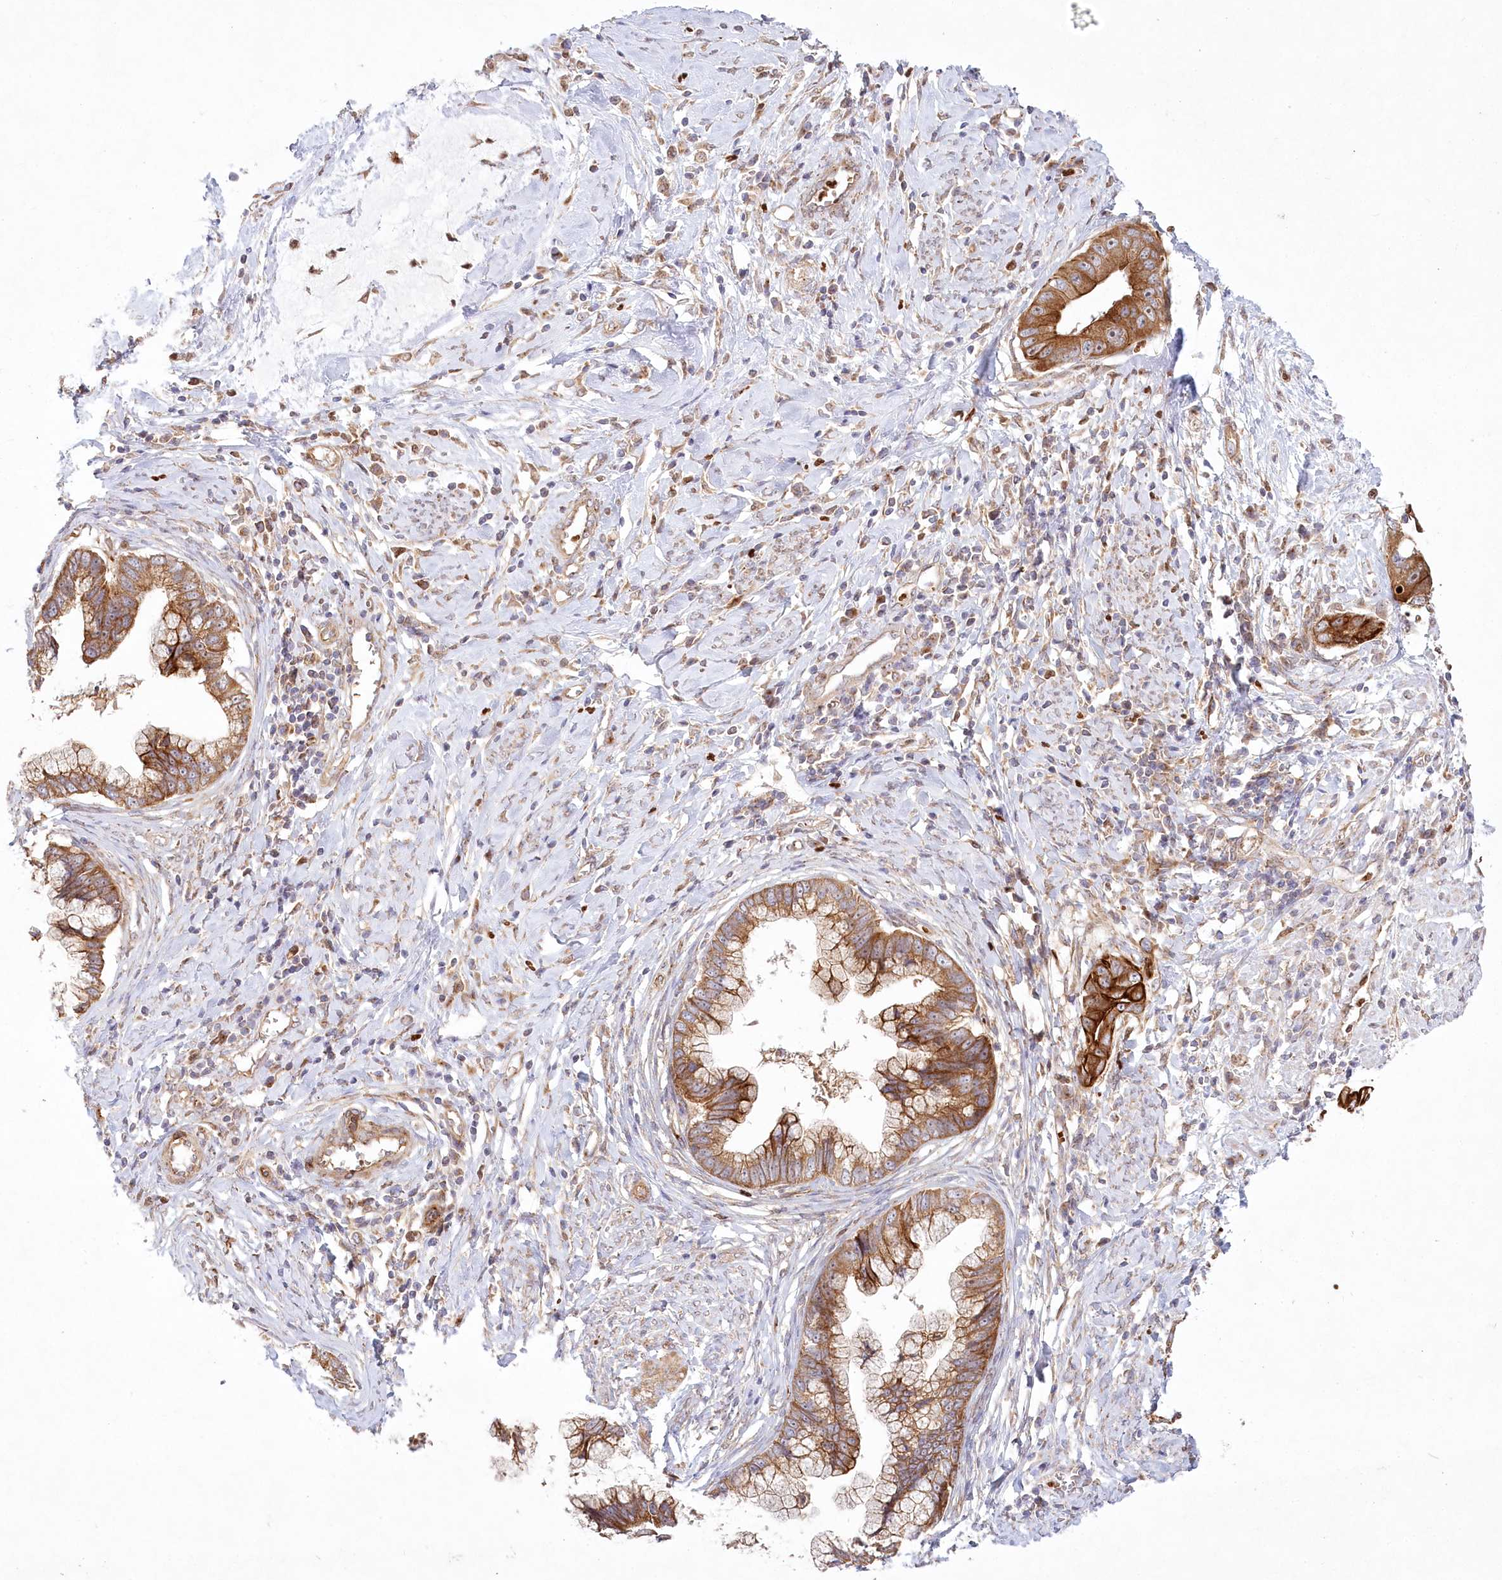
{"staining": {"intensity": "strong", "quantity": ">75%", "location": "cytoplasmic/membranous"}, "tissue": "cervical cancer", "cell_type": "Tumor cells", "image_type": "cancer", "snomed": [{"axis": "morphology", "description": "Adenocarcinoma, NOS"}, {"axis": "topography", "description": "Cervix"}], "caption": "DAB (3,3'-diaminobenzidine) immunohistochemical staining of adenocarcinoma (cervical) demonstrates strong cytoplasmic/membranous protein positivity in approximately >75% of tumor cells.", "gene": "COMMD3", "patient": {"sex": "female", "age": 44}}